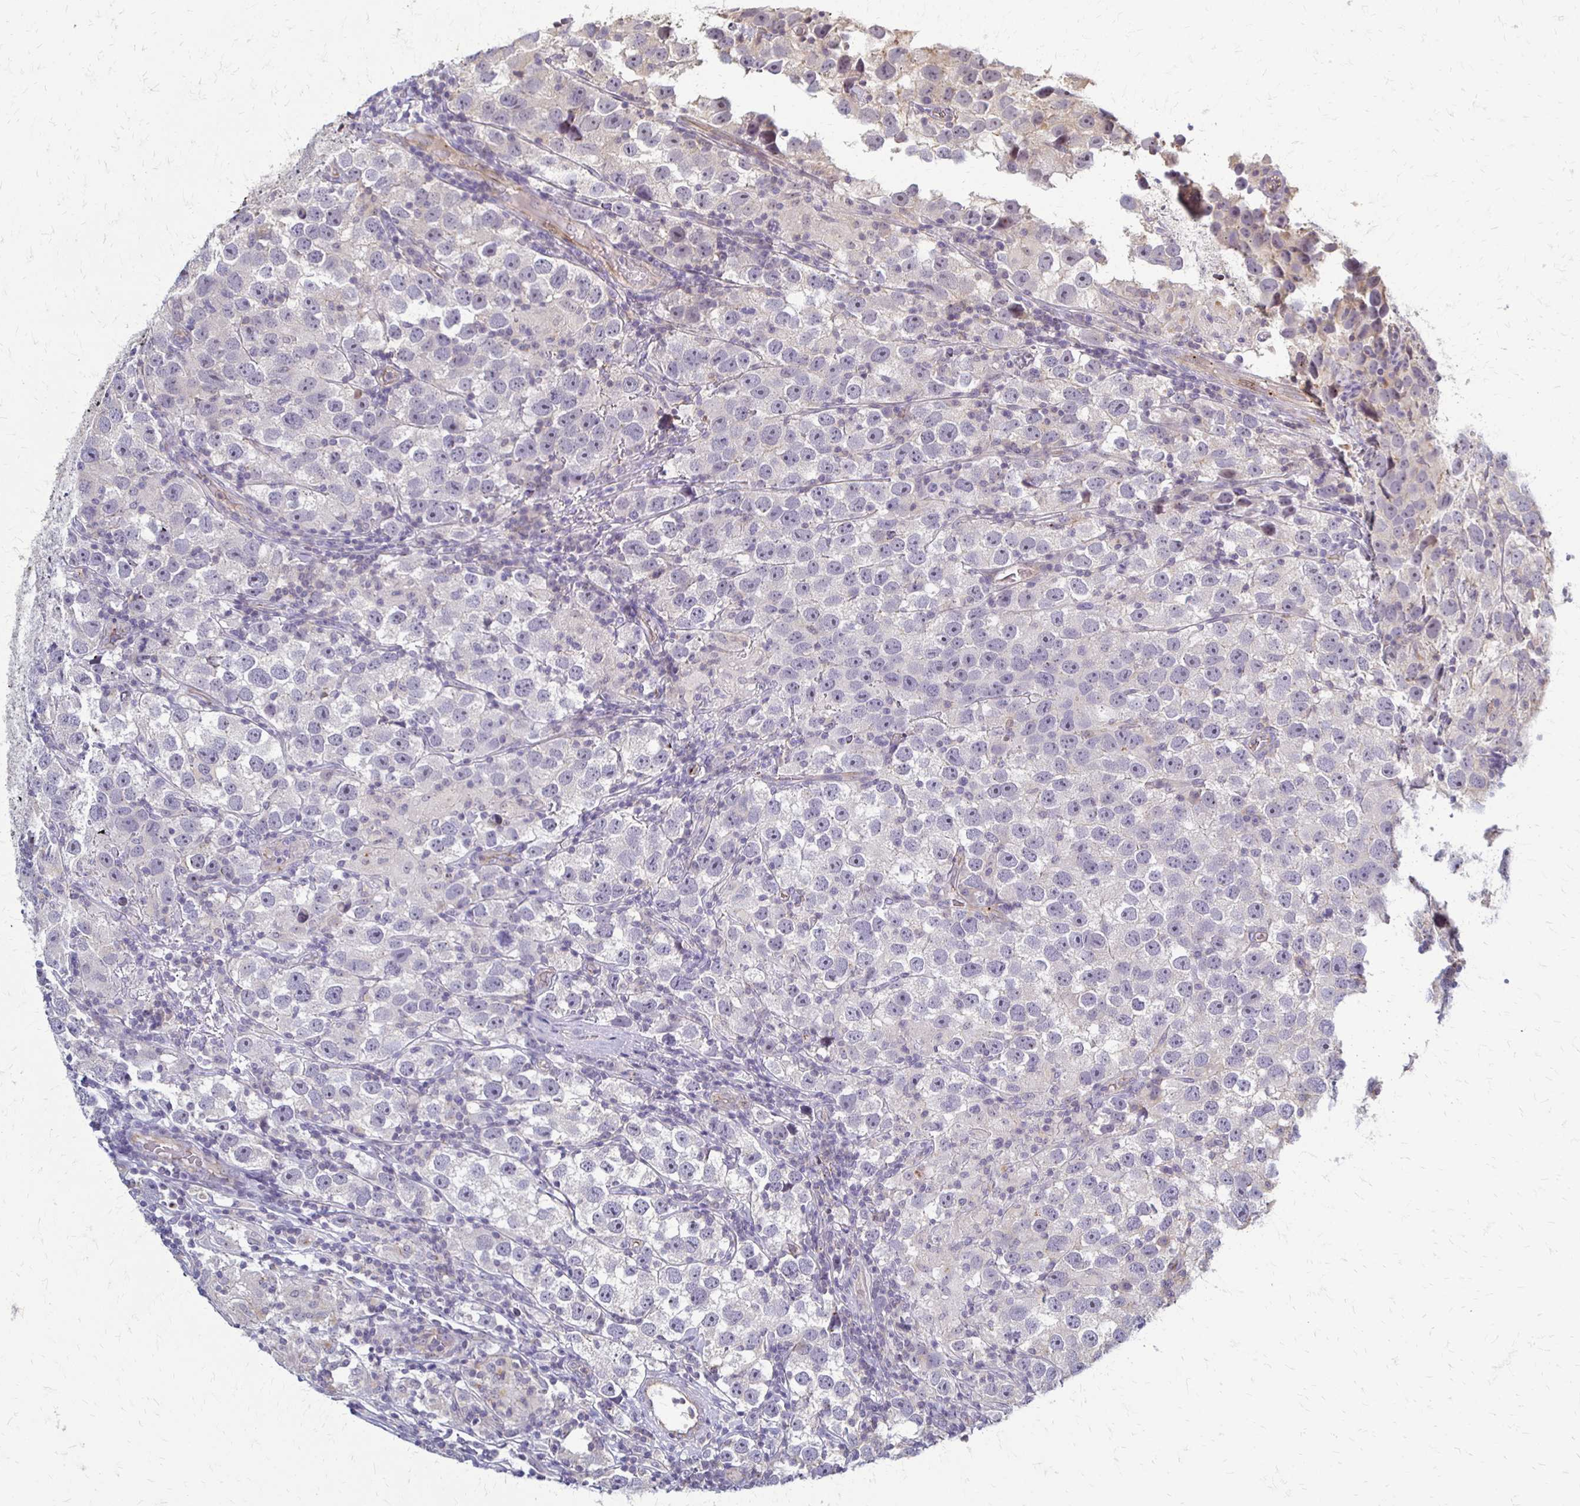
{"staining": {"intensity": "negative", "quantity": "none", "location": "none"}, "tissue": "testis cancer", "cell_type": "Tumor cells", "image_type": "cancer", "snomed": [{"axis": "morphology", "description": "Seminoma, NOS"}, {"axis": "topography", "description": "Testis"}], "caption": "Immunohistochemistry (IHC) photomicrograph of neoplastic tissue: seminoma (testis) stained with DAB (3,3'-diaminobenzidine) reveals no significant protein staining in tumor cells. (IHC, brightfield microscopy, high magnification).", "gene": "SLC9A9", "patient": {"sex": "male", "age": 26}}